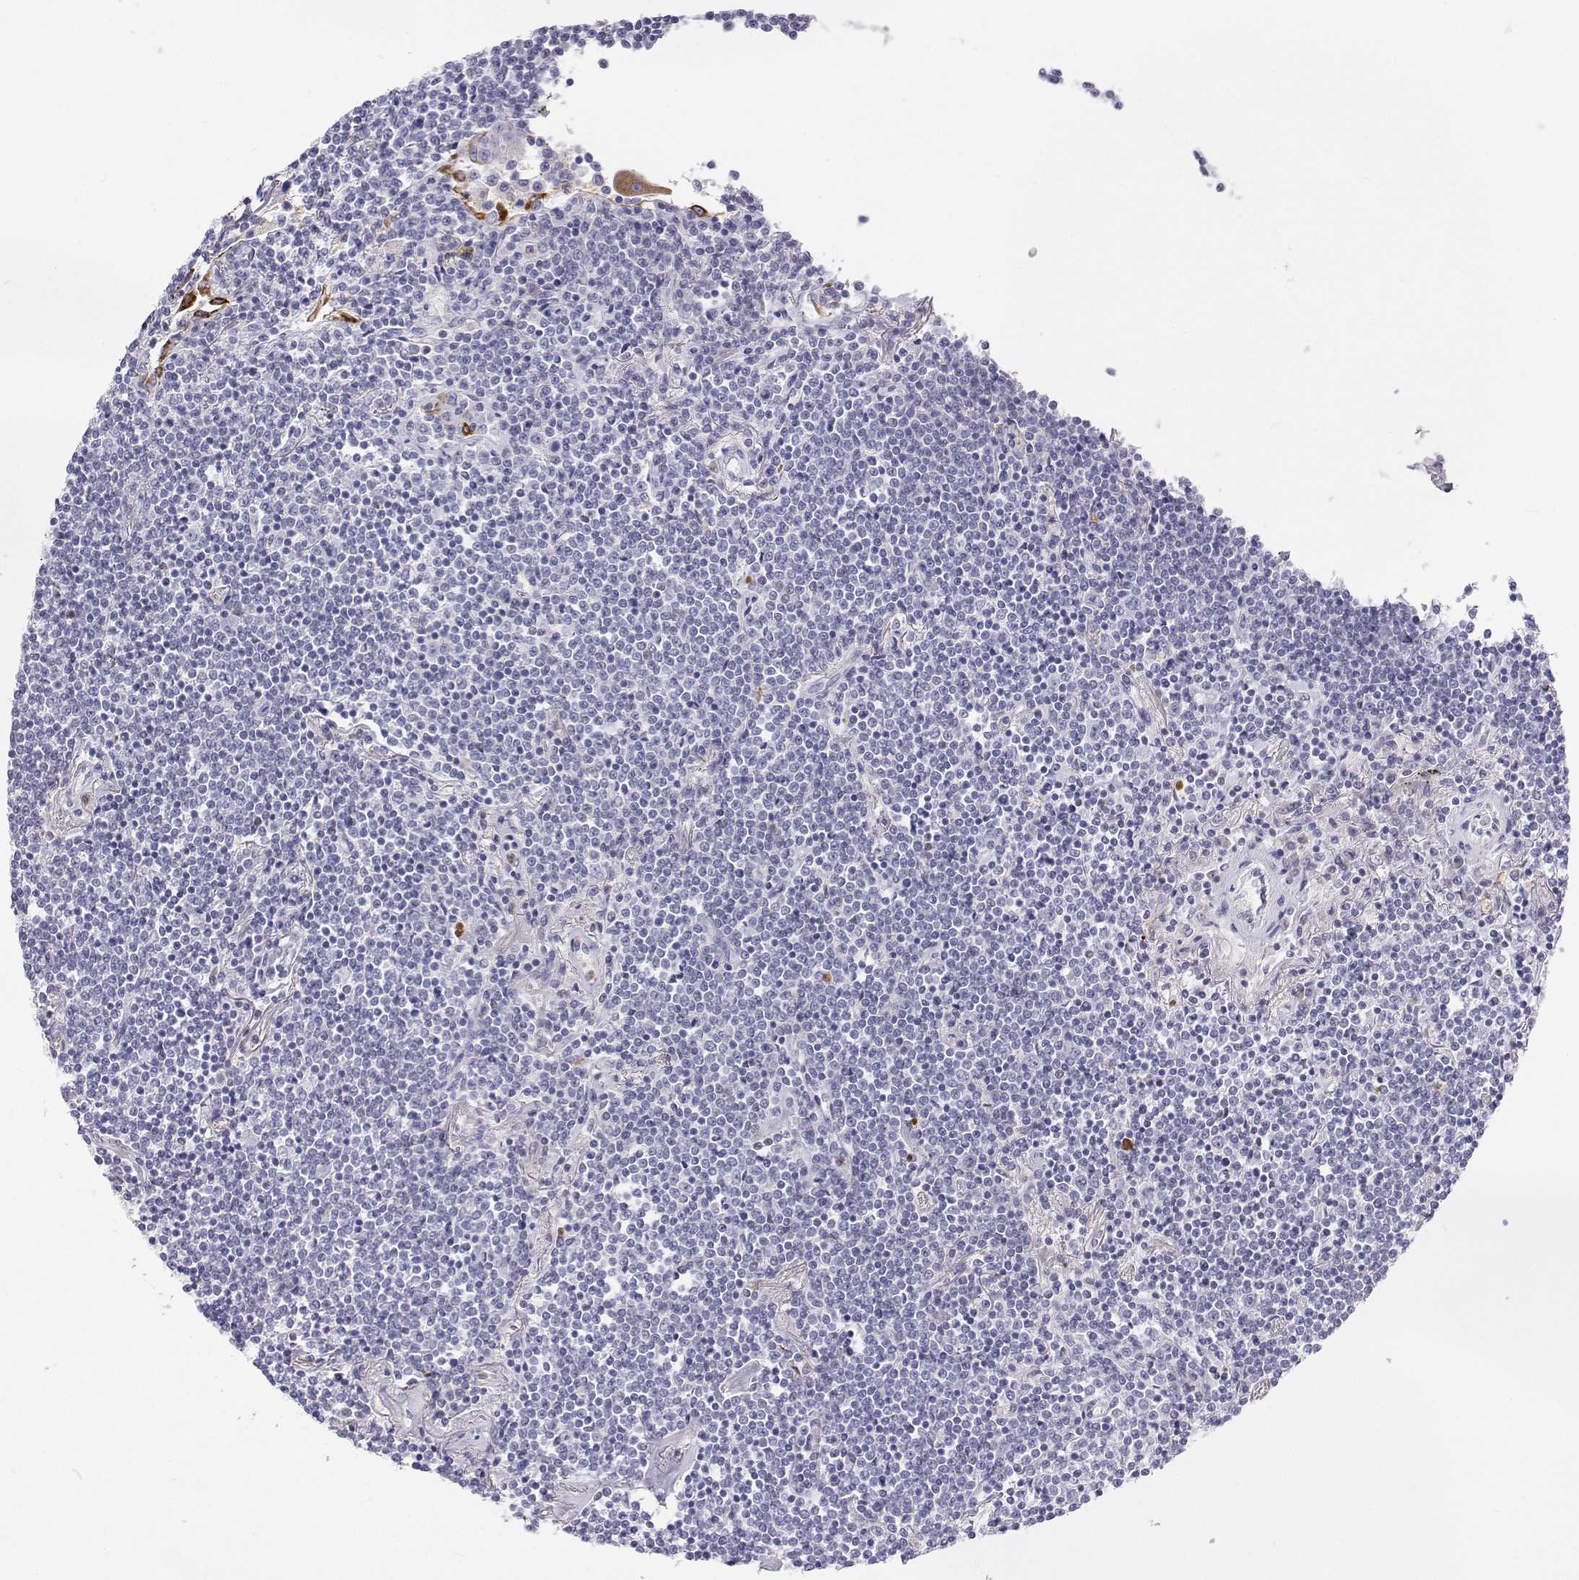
{"staining": {"intensity": "negative", "quantity": "none", "location": "none"}, "tissue": "lymphoma", "cell_type": "Tumor cells", "image_type": "cancer", "snomed": [{"axis": "morphology", "description": "Malignant lymphoma, non-Hodgkin's type, Low grade"}, {"axis": "topography", "description": "Lung"}], "caption": "The image displays no staining of tumor cells in low-grade malignant lymphoma, non-Hodgkin's type.", "gene": "SFTPB", "patient": {"sex": "female", "age": 71}}